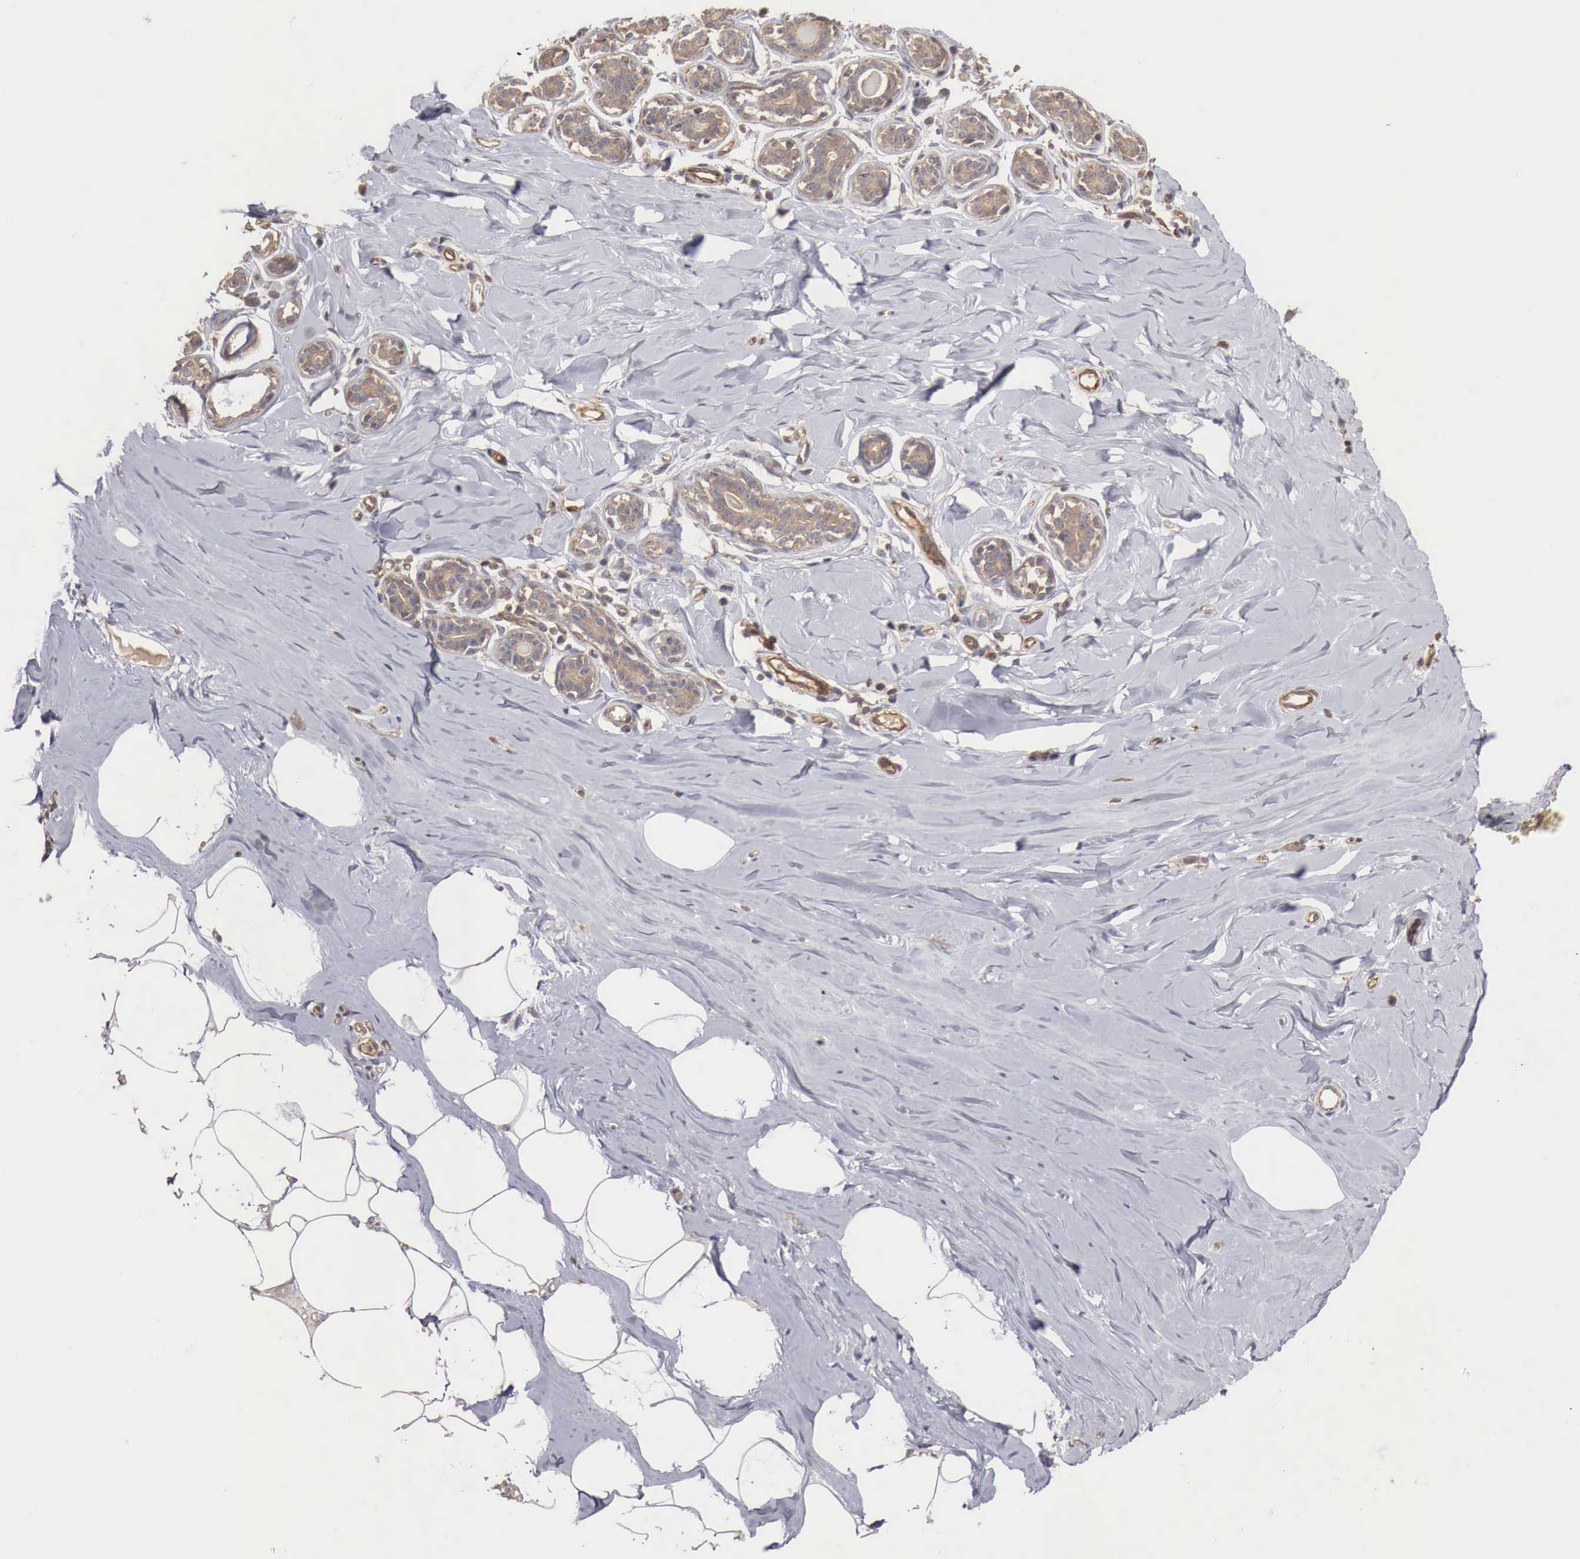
{"staining": {"intensity": "negative", "quantity": "none", "location": "none"}, "tissue": "breast", "cell_type": "Adipocytes", "image_type": "normal", "snomed": [{"axis": "morphology", "description": "Normal tissue, NOS"}, {"axis": "topography", "description": "Breast"}], "caption": "This is an immunohistochemistry (IHC) histopathology image of normal breast. There is no positivity in adipocytes.", "gene": "ARMCX4", "patient": {"sex": "female", "age": 45}}